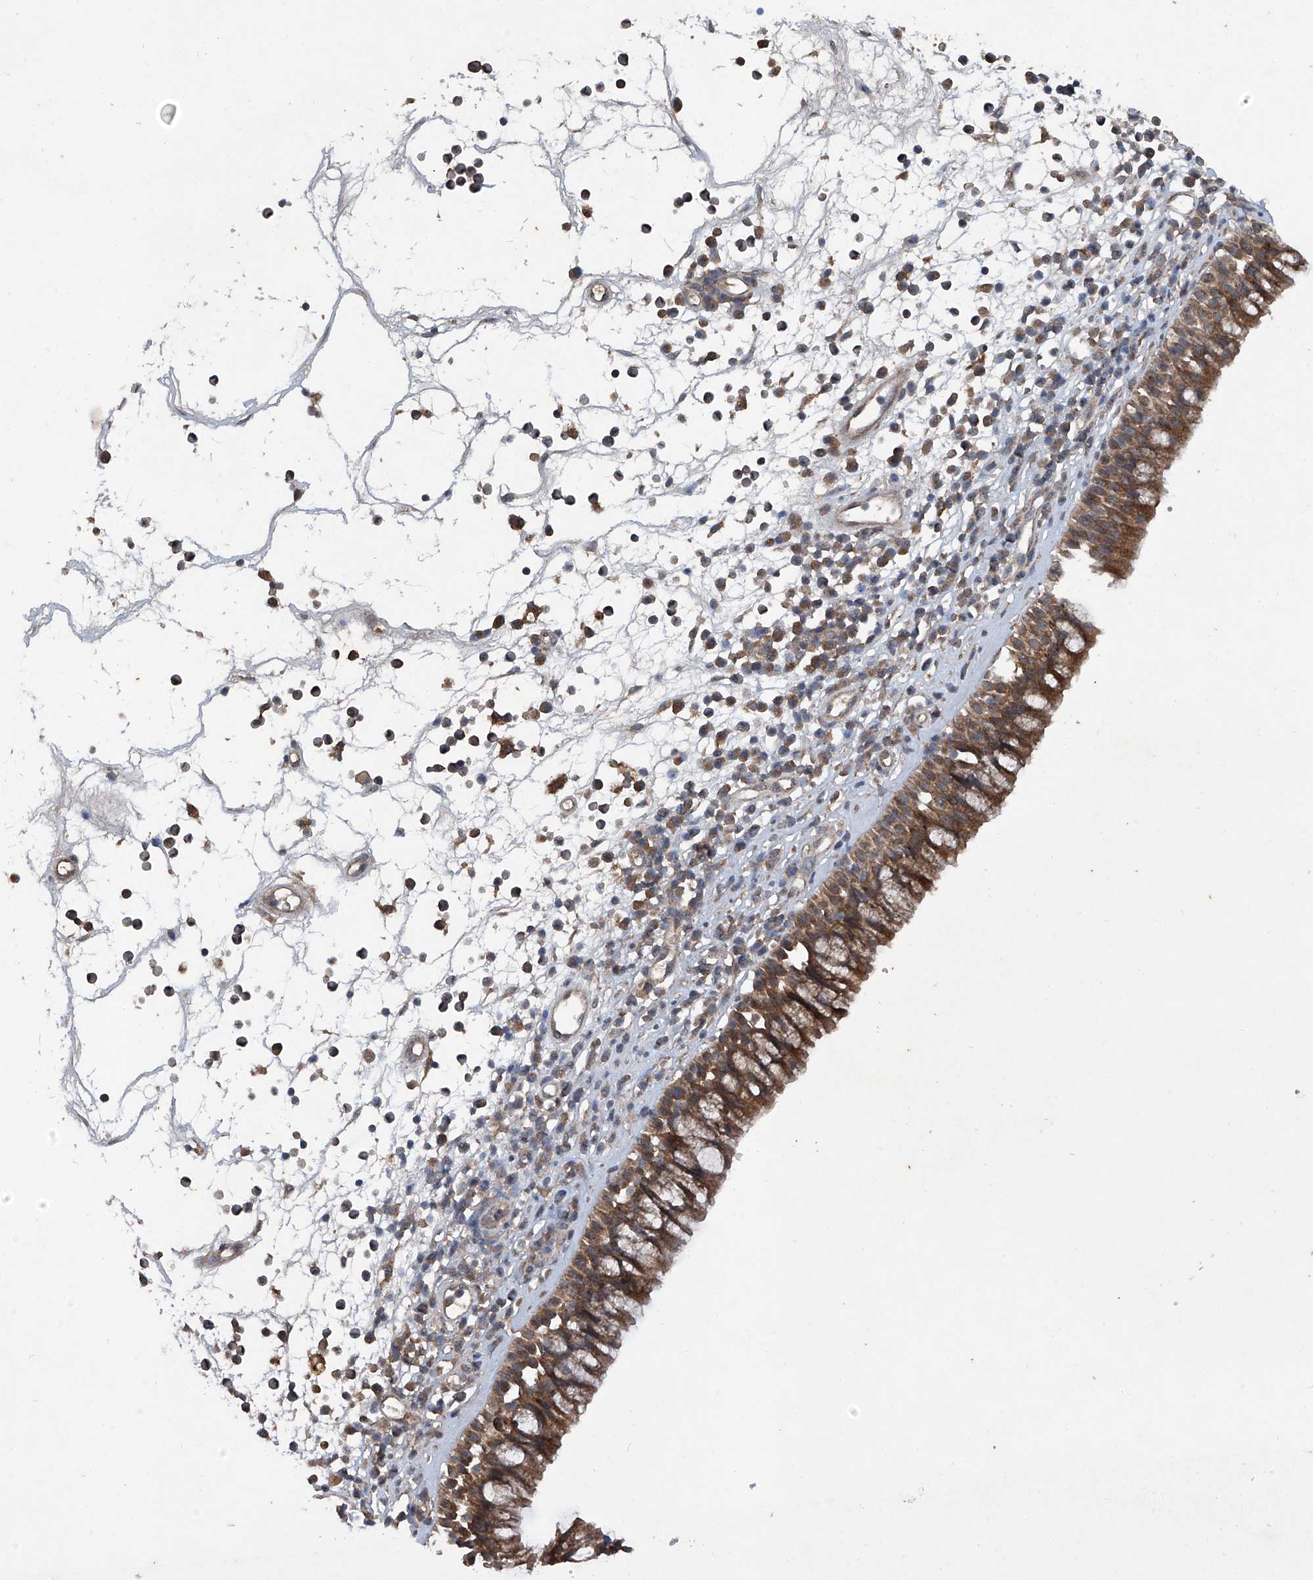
{"staining": {"intensity": "moderate", "quantity": ">75%", "location": "cytoplasmic/membranous"}, "tissue": "nasopharynx", "cell_type": "Respiratory epithelial cells", "image_type": "normal", "snomed": [{"axis": "morphology", "description": "Normal tissue, NOS"}, {"axis": "morphology", "description": "Inflammation, NOS"}, {"axis": "morphology", "description": "Malignant melanoma, Metastatic site"}, {"axis": "topography", "description": "Nasopharynx"}], "caption": "Immunohistochemistry (IHC) micrograph of normal nasopharynx stained for a protein (brown), which shows medium levels of moderate cytoplasmic/membranous positivity in approximately >75% of respiratory epithelial cells.", "gene": "SUMF2", "patient": {"sex": "male", "age": 70}}